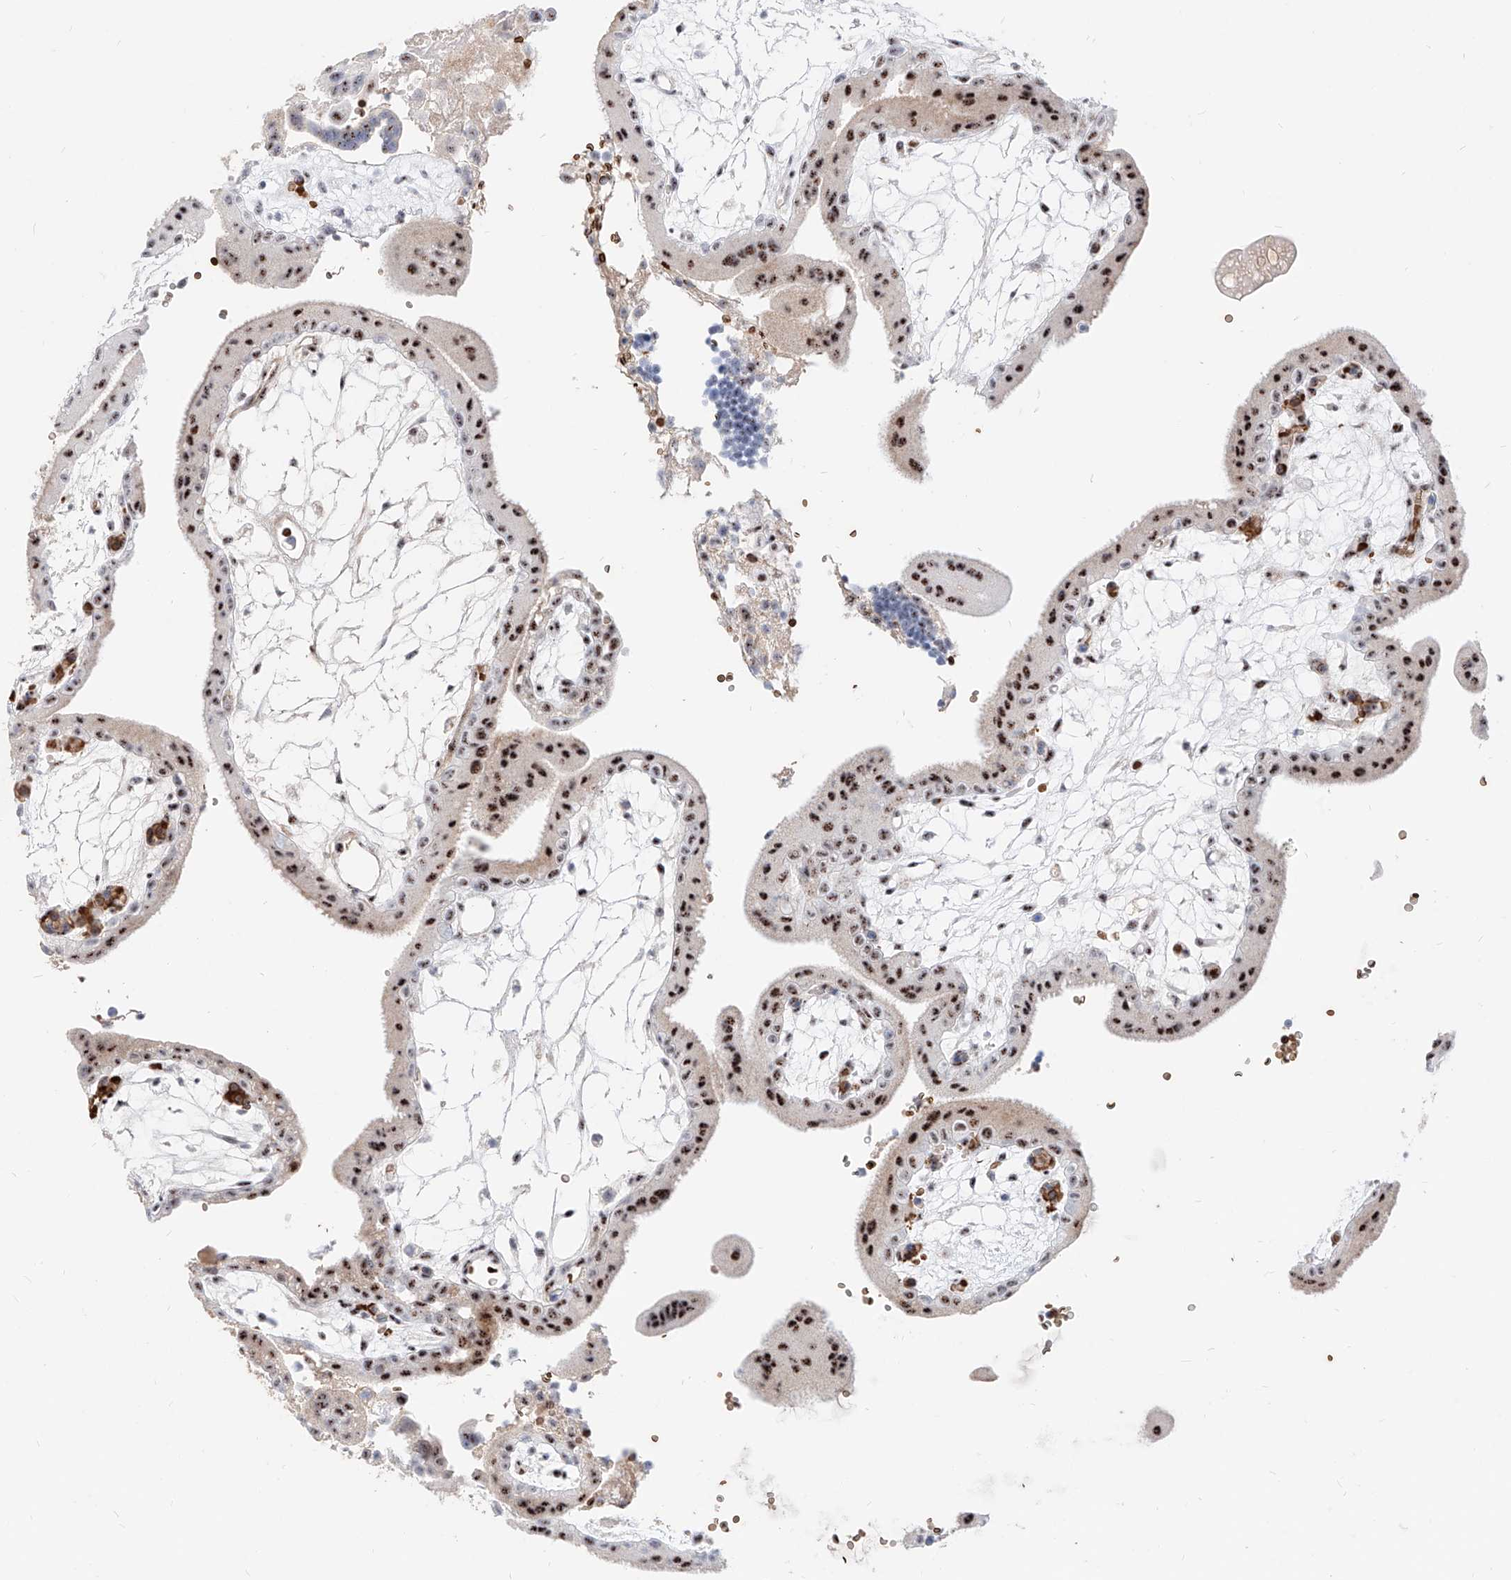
{"staining": {"intensity": "strong", "quantity": "25%-75%", "location": "nuclear"}, "tissue": "placenta", "cell_type": "Trophoblastic cells", "image_type": "normal", "snomed": [{"axis": "morphology", "description": "Normal tissue, NOS"}, {"axis": "topography", "description": "Placenta"}], "caption": "An immunohistochemistry (IHC) image of normal tissue is shown. Protein staining in brown shows strong nuclear positivity in placenta within trophoblastic cells.", "gene": "ZFP42", "patient": {"sex": "female", "age": 18}}